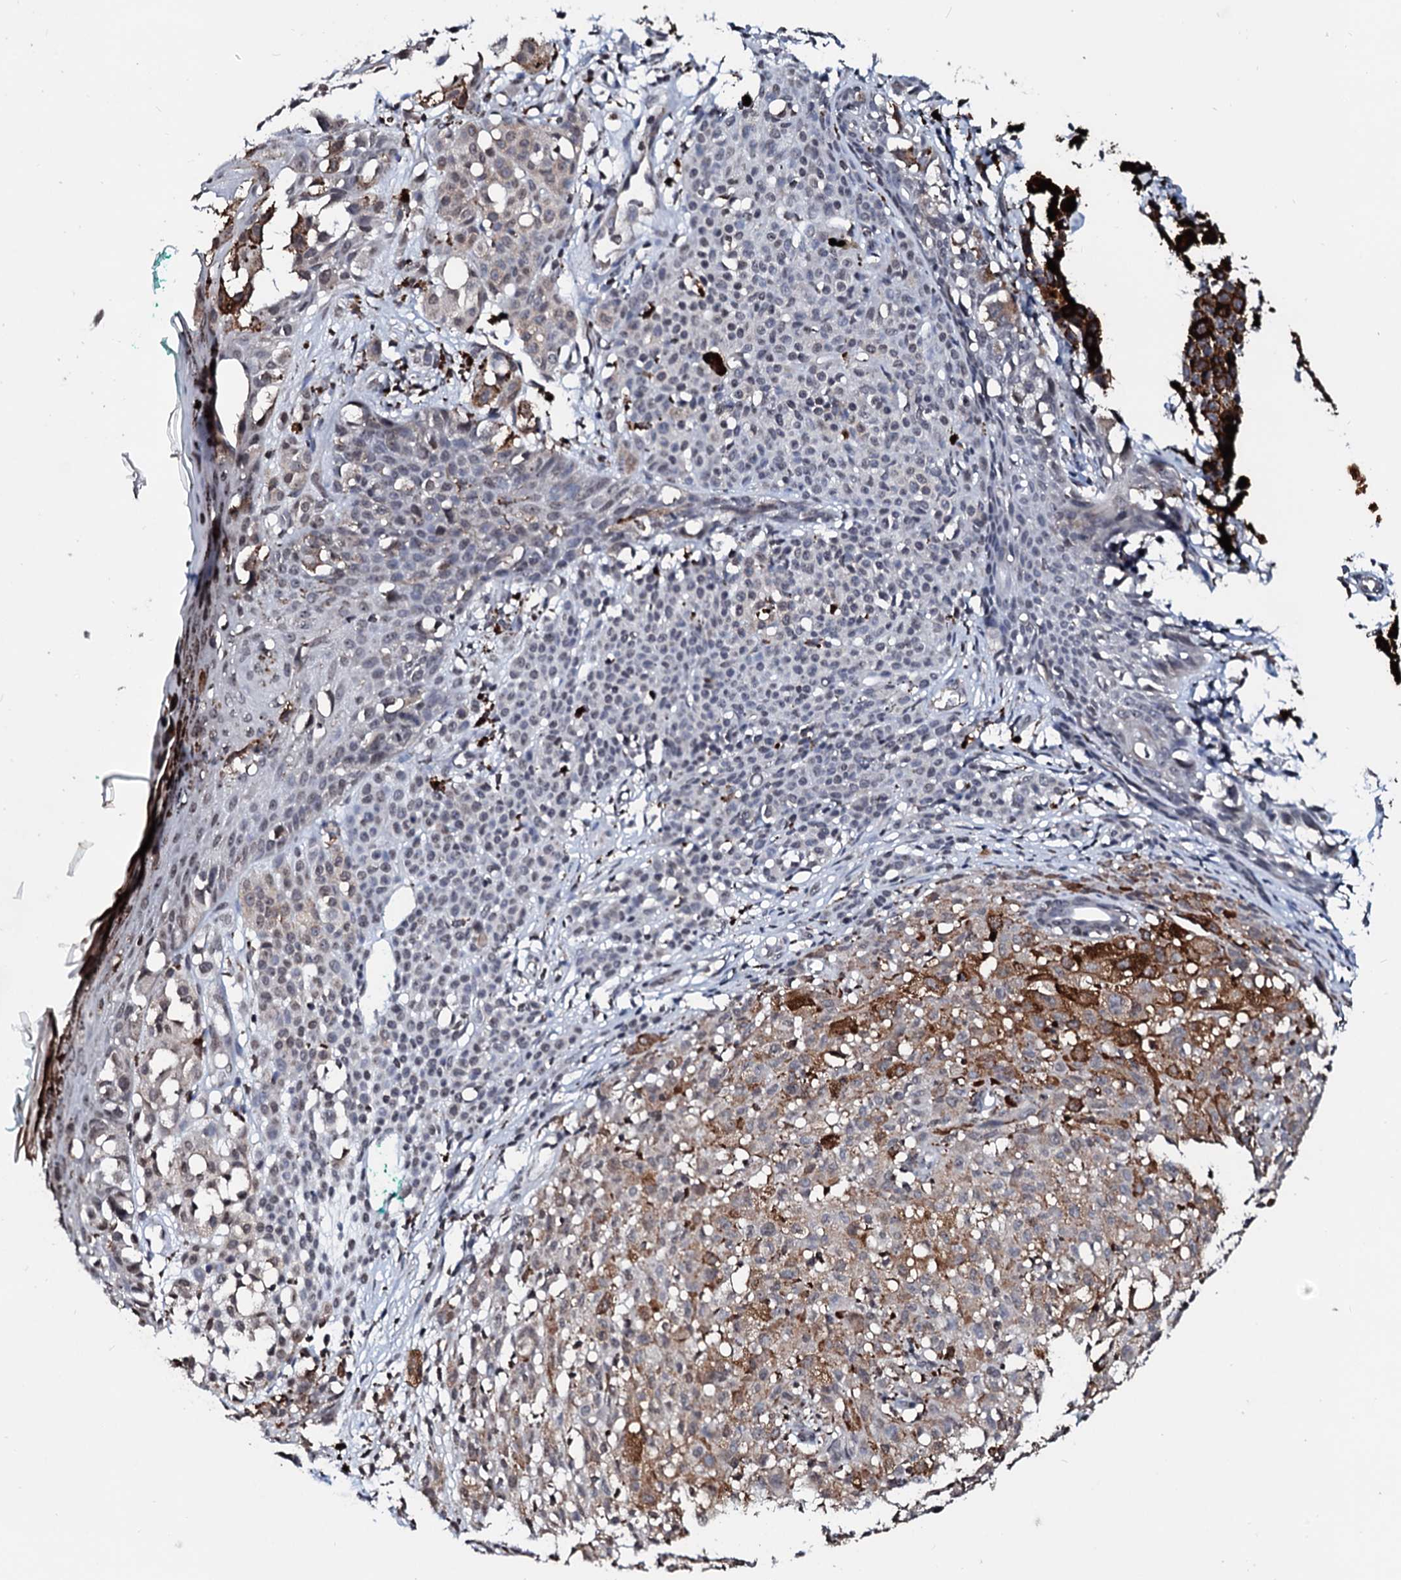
{"staining": {"intensity": "negative", "quantity": "none", "location": "none"}, "tissue": "melanoma", "cell_type": "Tumor cells", "image_type": "cancer", "snomed": [{"axis": "morphology", "description": "Malignant melanoma, NOS"}, {"axis": "topography", "description": "Skin of leg"}], "caption": "The micrograph reveals no significant expression in tumor cells of malignant melanoma.", "gene": "LSM11", "patient": {"sex": "female", "age": 72}}